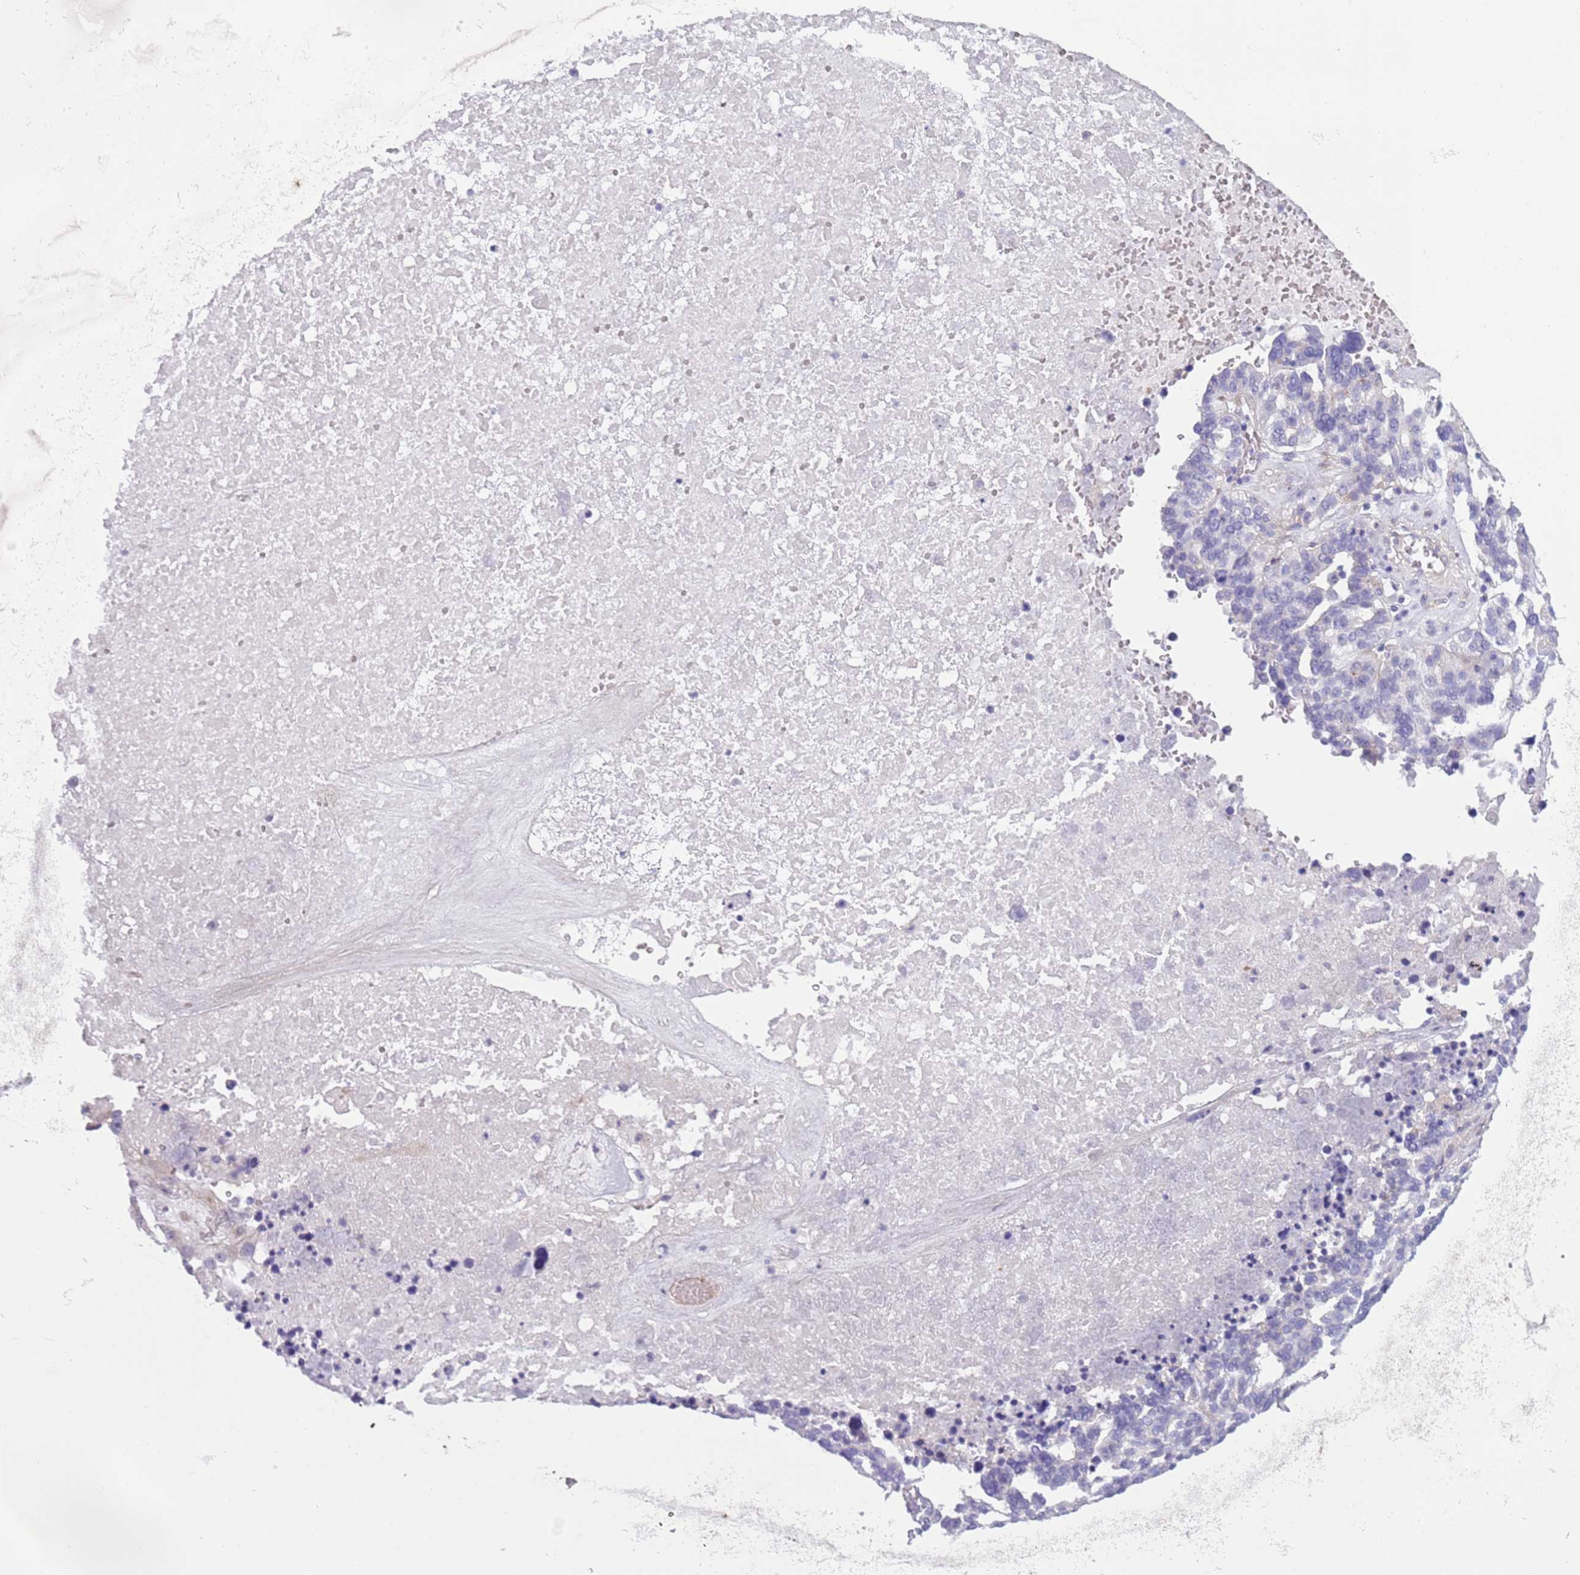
{"staining": {"intensity": "negative", "quantity": "none", "location": "none"}, "tissue": "ovarian cancer", "cell_type": "Tumor cells", "image_type": "cancer", "snomed": [{"axis": "morphology", "description": "Cystadenocarcinoma, serous, NOS"}, {"axis": "topography", "description": "Ovary"}], "caption": "Immunohistochemistry micrograph of neoplastic tissue: human ovarian serous cystadenocarcinoma stained with DAB shows no significant protein staining in tumor cells.", "gene": "TINAGL1", "patient": {"sex": "female", "age": 59}}